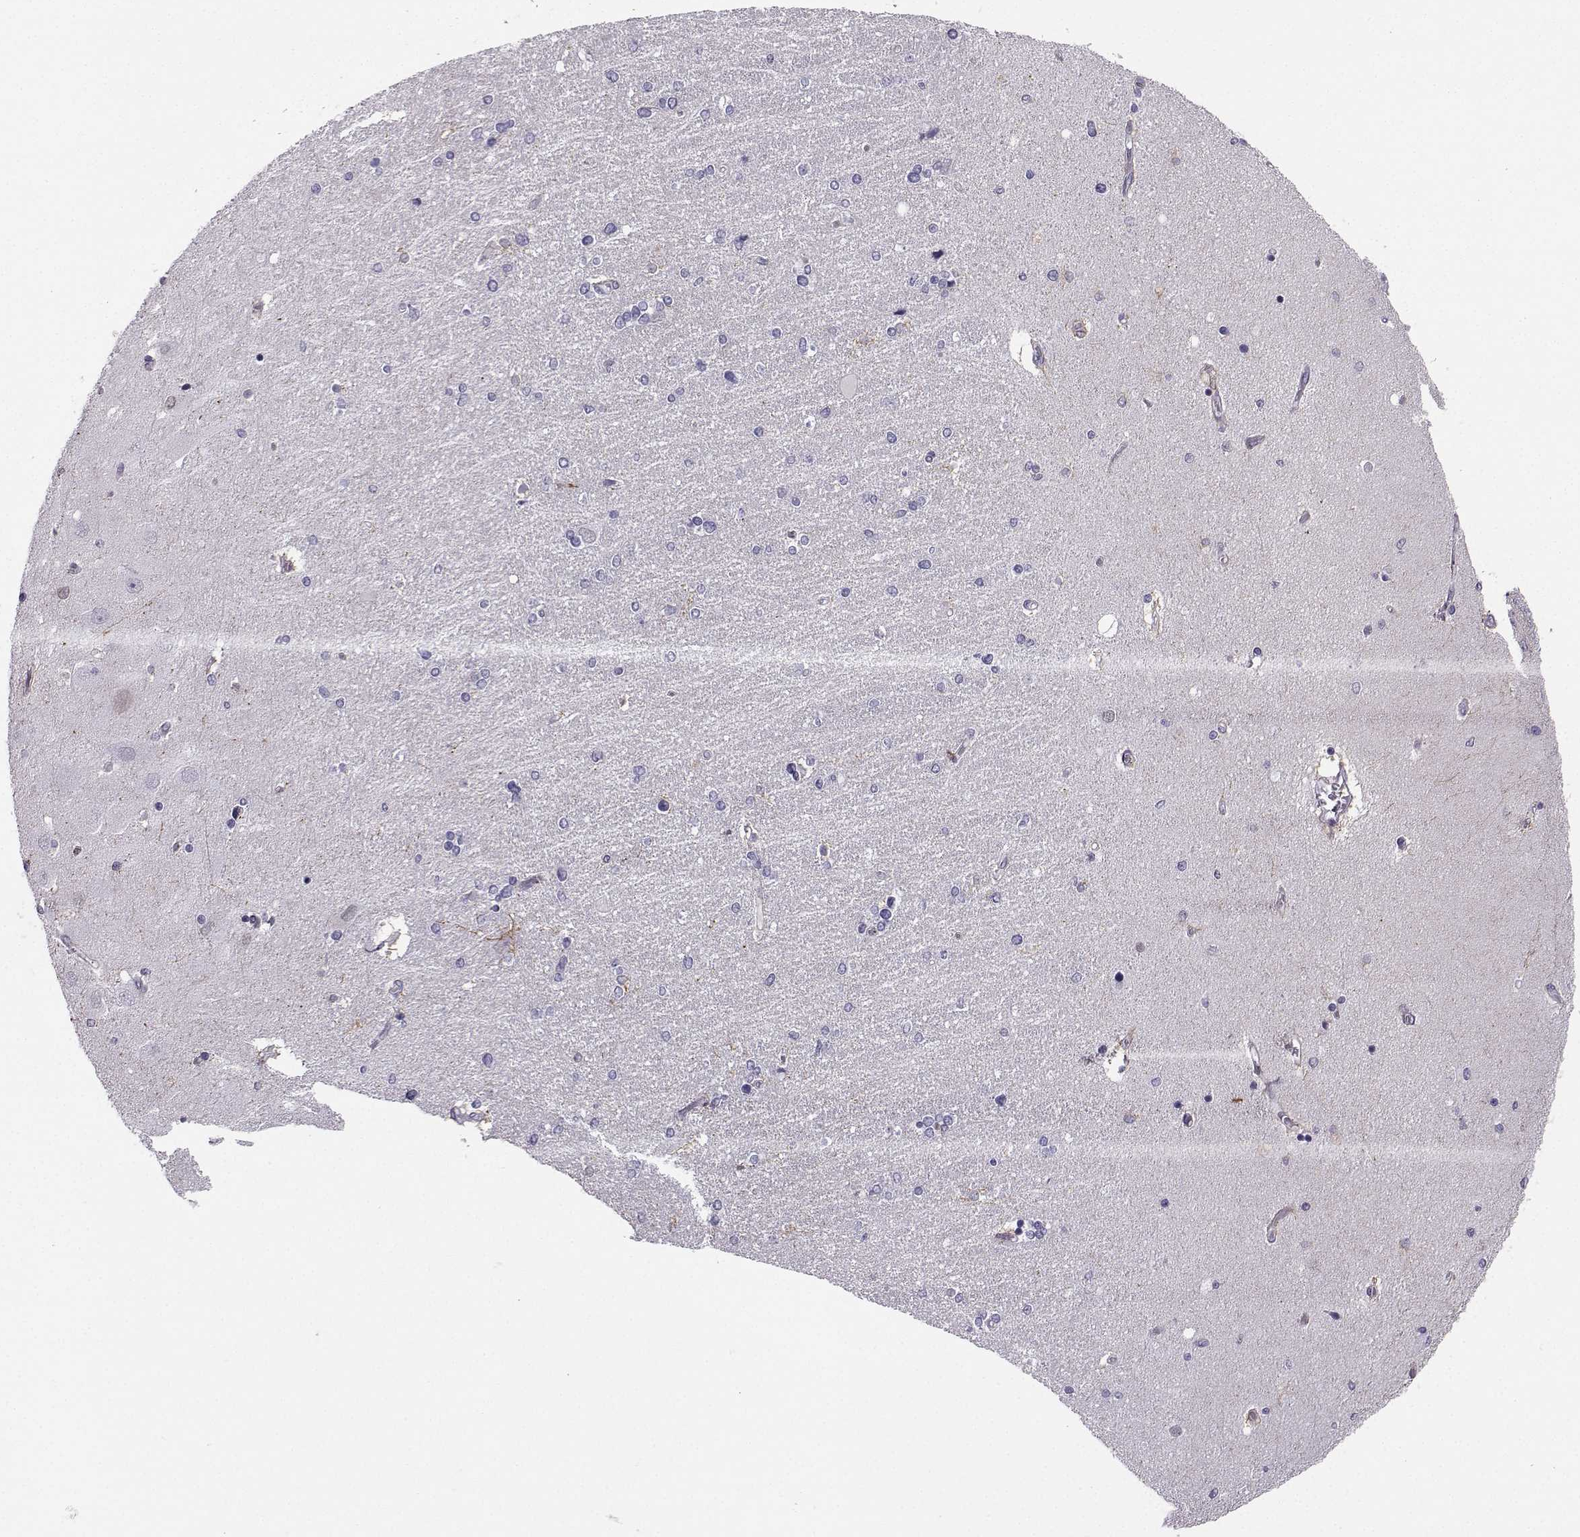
{"staining": {"intensity": "negative", "quantity": "none", "location": "none"}, "tissue": "hippocampus", "cell_type": "Glial cells", "image_type": "normal", "snomed": [{"axis": "morphology", "description": "Normal tissue, NOS"}, {"axis": "topography", "description": "Hippocampus"}], "caption": "Immunohistochemistry histopathology image of unremarkable human hippocampus stained for a protein (brown), which exhibits no staining in glial cells.", "gene": "DCLK3", "patient": {"sex": "female", "age": 54}}